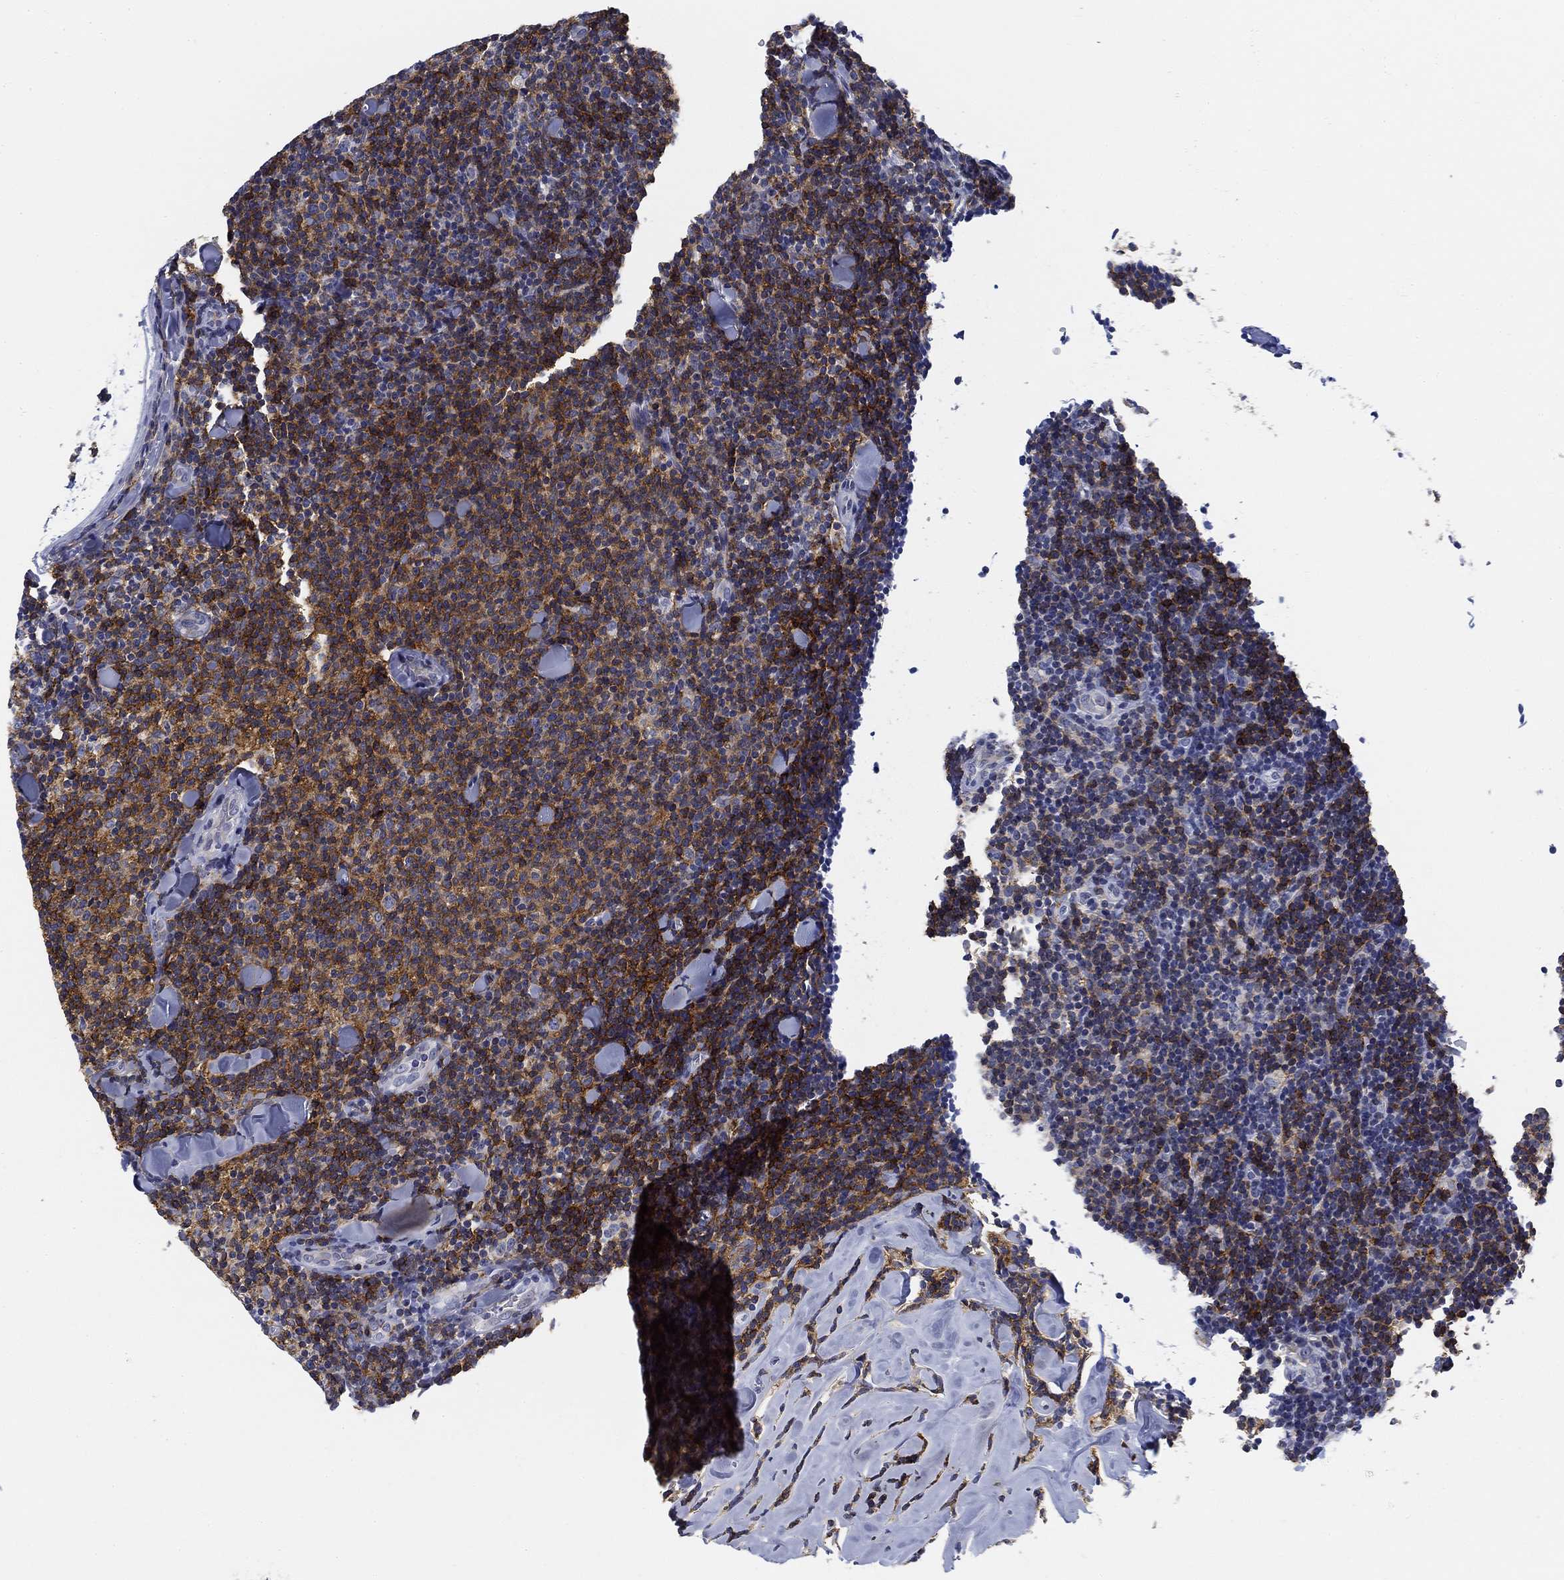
{"staining": {"intensity": "moderate", "quantity": "25%-75%", "location": "cytoplasmic/membranous"}, "tissue": "lymphoma", "cell_type": "Tumor cells", "image_type": "cancer", "snomed": [{"axis": "morphology", "description": "Malignant lymphoma, non-Hodgkin's type, Low grade"}, {"axis": "topography", "description": "Lymph node"}], "caption": "This is a histology image of immunohistochemistry staining of low-grade malignant lymphoma, non-Hodgkin's type, which shows moderate staining in the cytoplasmic/membranous of tumor cells.", "gene": "SLC2A5", "patient": {"sex": "female", "age": 56}}